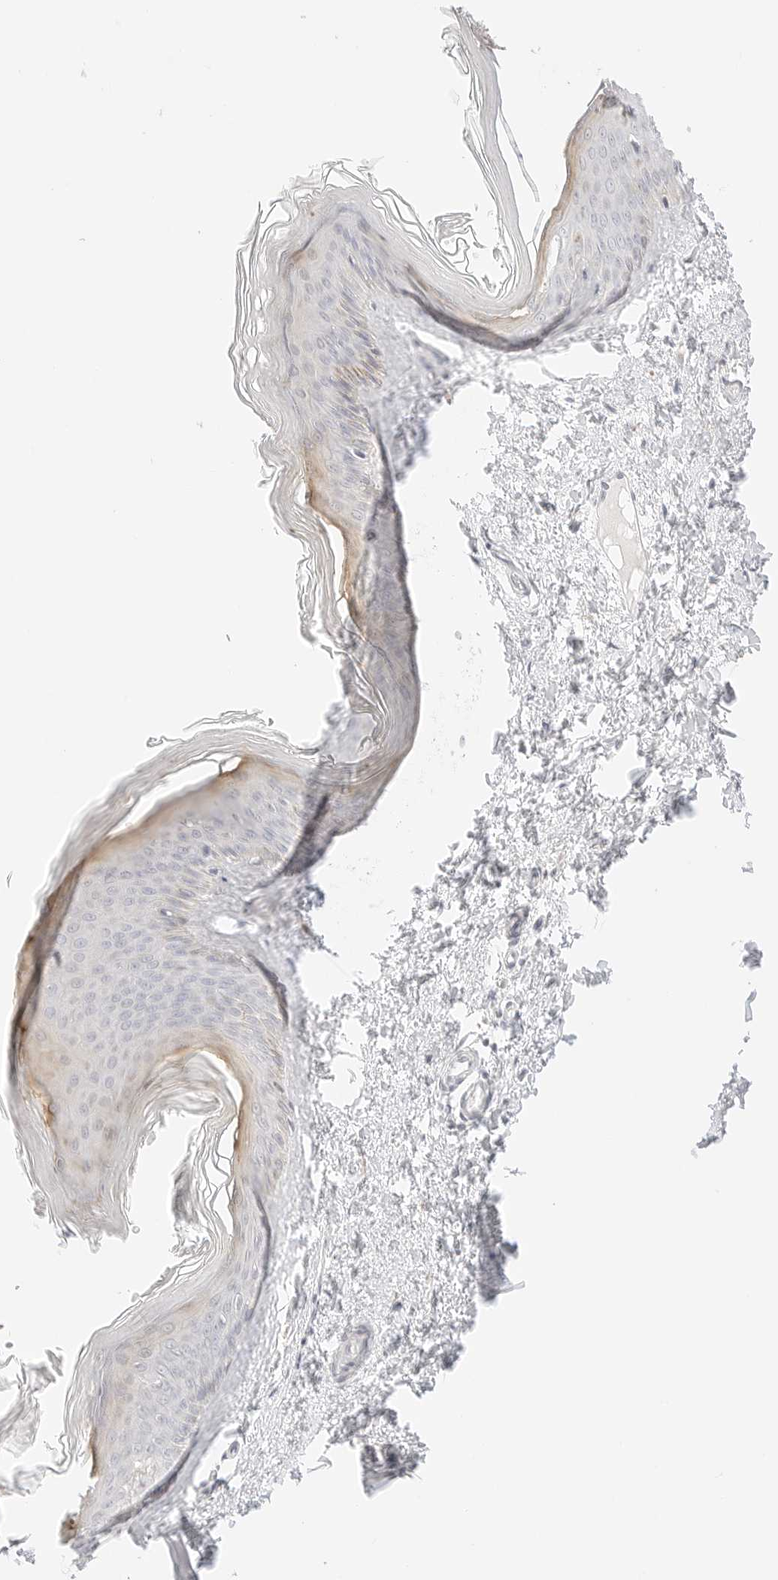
{"staining": {"intensity": "negative", "quantity": "none", "location": "none"}, "tissue": "skin", "cell_type": "Fibroblasts", "image_type": "normal", "snomed": [{"axis": "morphology", "description": "Normal tissue, NOS"}, {"axis": "topography", "description": "Skin"}], "caption": "Immunohistochemical staining of benign skin exhibits no significant staining in fibroblasts.", "gene": "GNAS", "patient": {"sex": "female", "age": 27}}